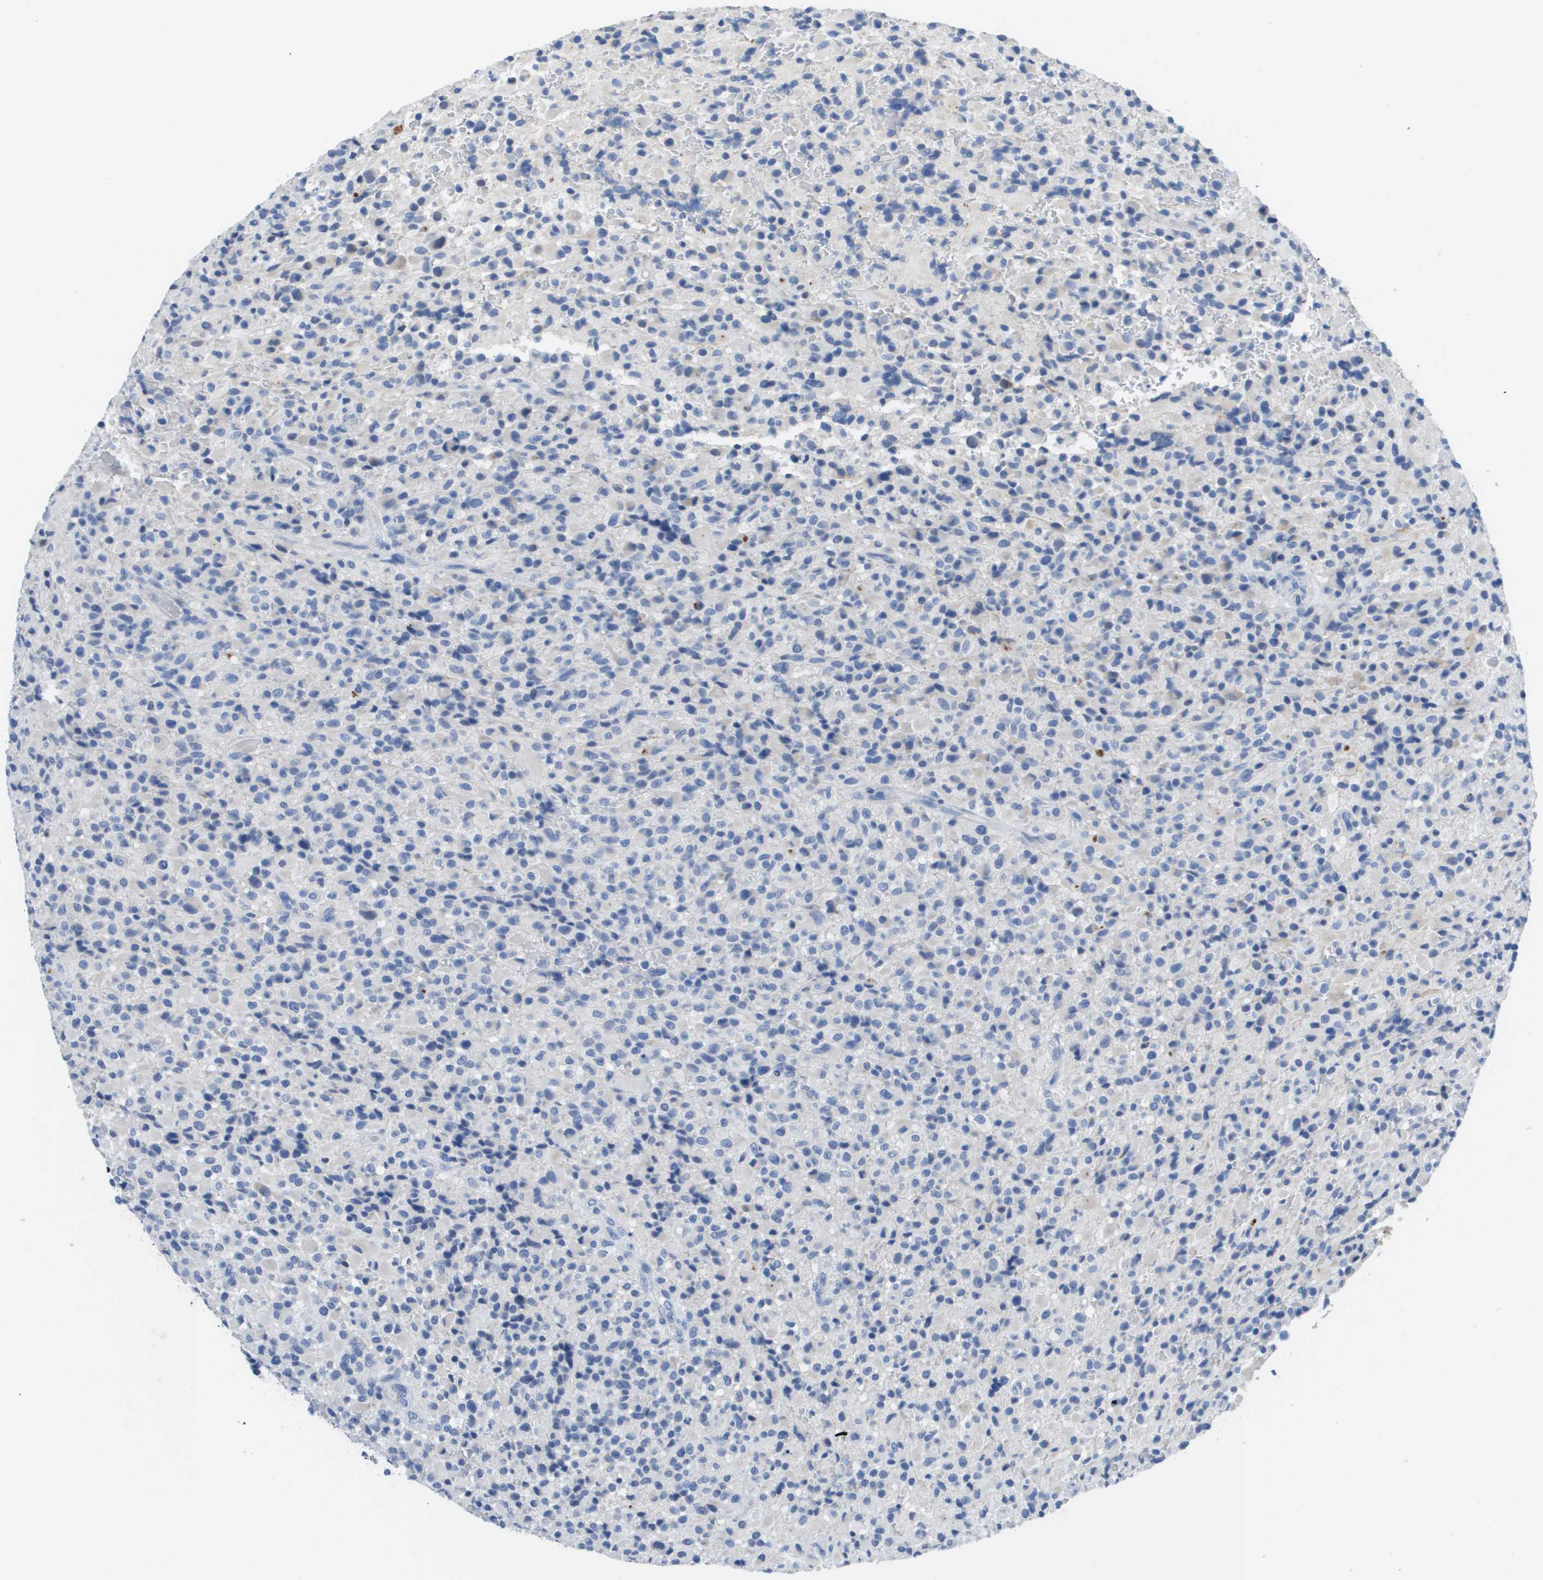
{"staining": {"intensity": "negative", "quantity": "none", "location": "none"}, "tissue": "glioma", "cell_type": "Tumor cells", "image_type": "cancer", "snomed": [{"axis": "morphology", "description": "Glioma, malignant, High grade"}, {"axis": "topography", "description": "Brain"}], "caption": "Image shows no protein expression in tumor cells of malignant glioma (high-grade) tissue.", "gene": "MS4A1", "patient": {"sex": "male", "age": 71}}